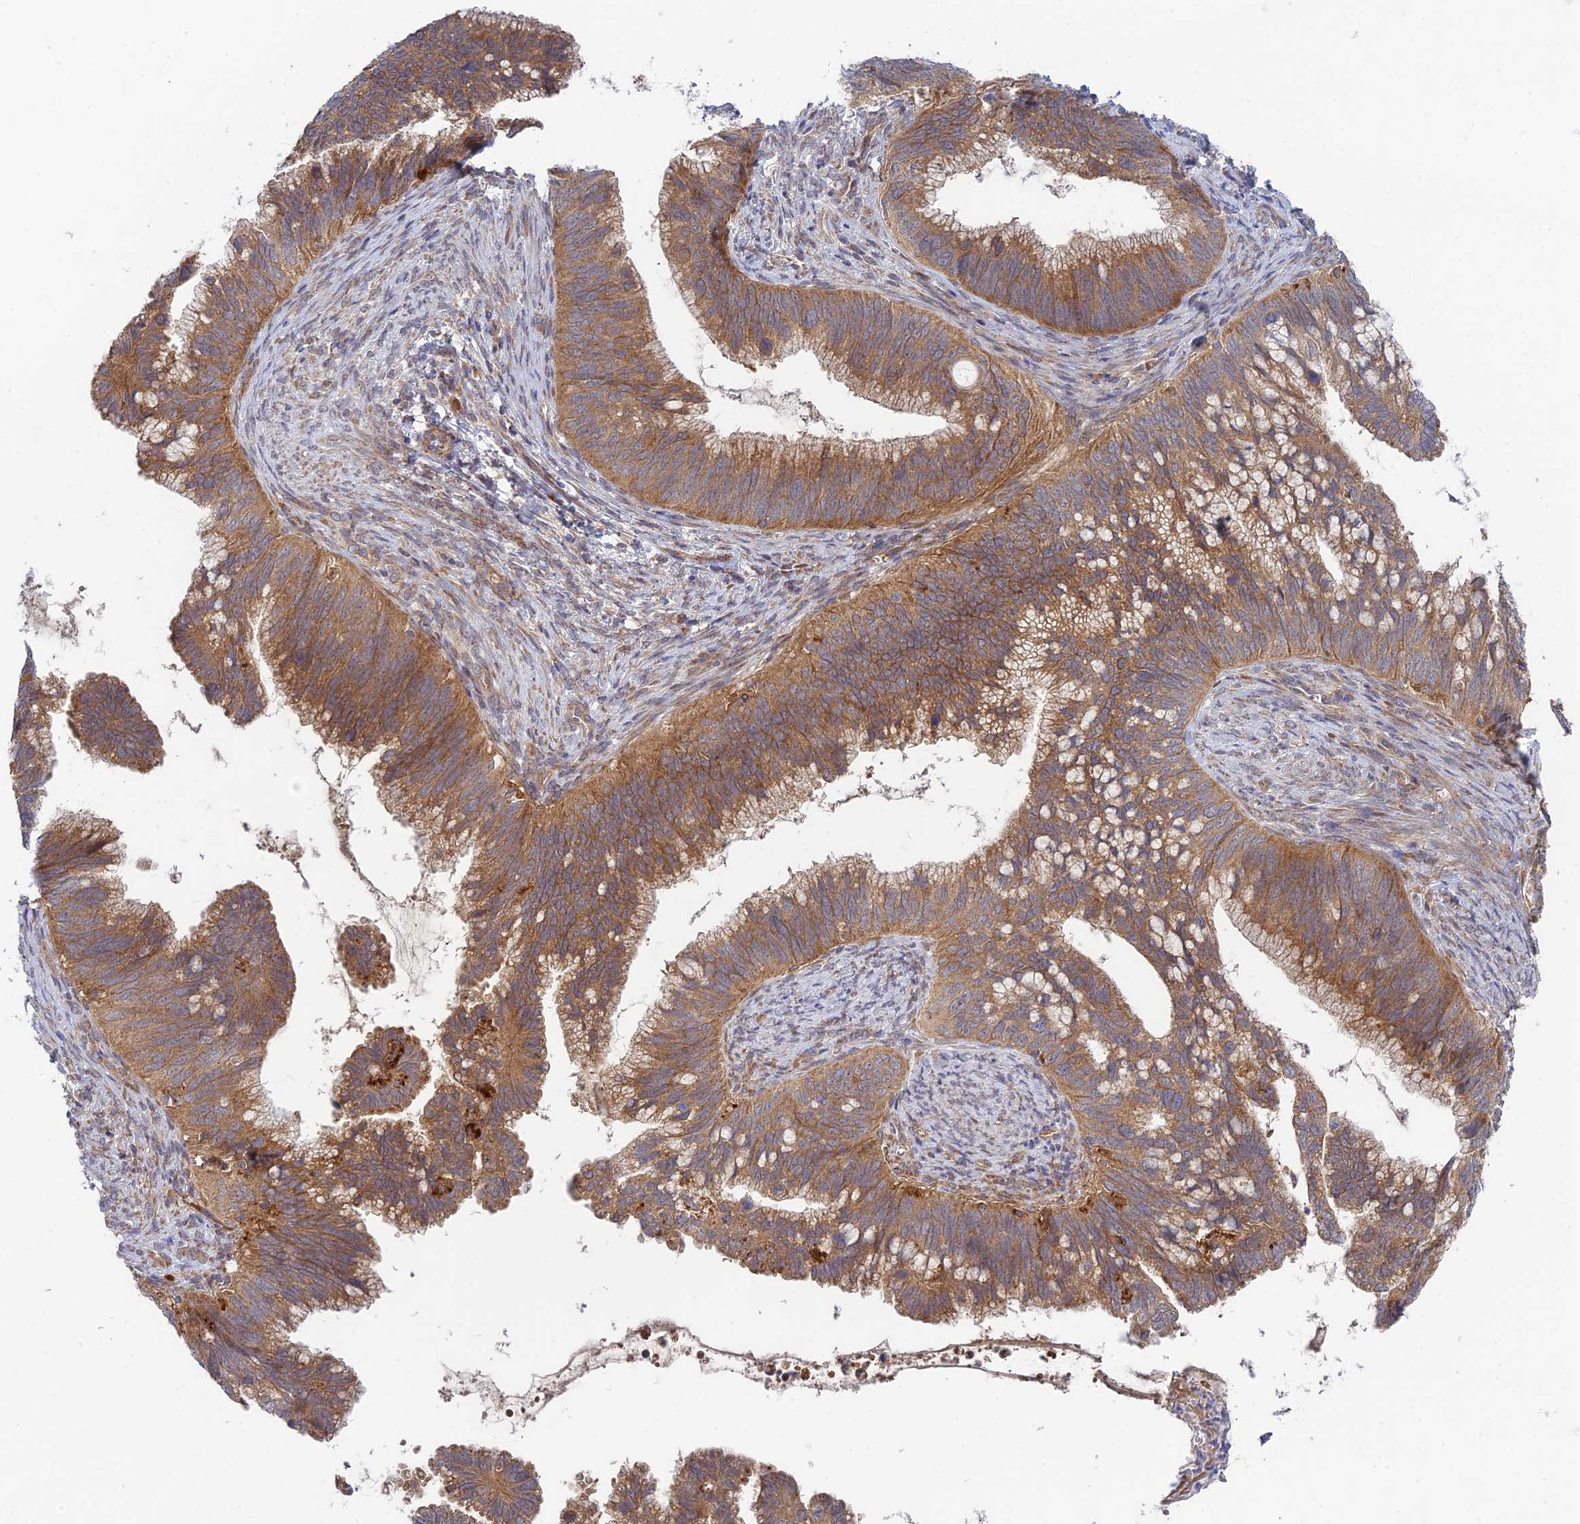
{"staining": {"intensity": "moderate", "quantity": ">75%", "location": "cytoplasmic/membranous"}, "tissue": "cervical cancer", "cell_type": "Tumor cells", "image_type": "cancer", "snomed": [{"axis": "morphology", "description": "Adenocarcinoma, NOS"}, {"axis": "topography", "description": "Cervix"}], "caption": "The photomicrograph exhibits immunohistochemical staining of cervical cancer. There is moderate cytoplasmic/membranous staining is identified in approximately >75% of tumor cells. (DAB IHC, brown staining for protein, blue staining for nuclei).", "gene": "INCA1", "patient": {"sex": "female", "age": 42}}